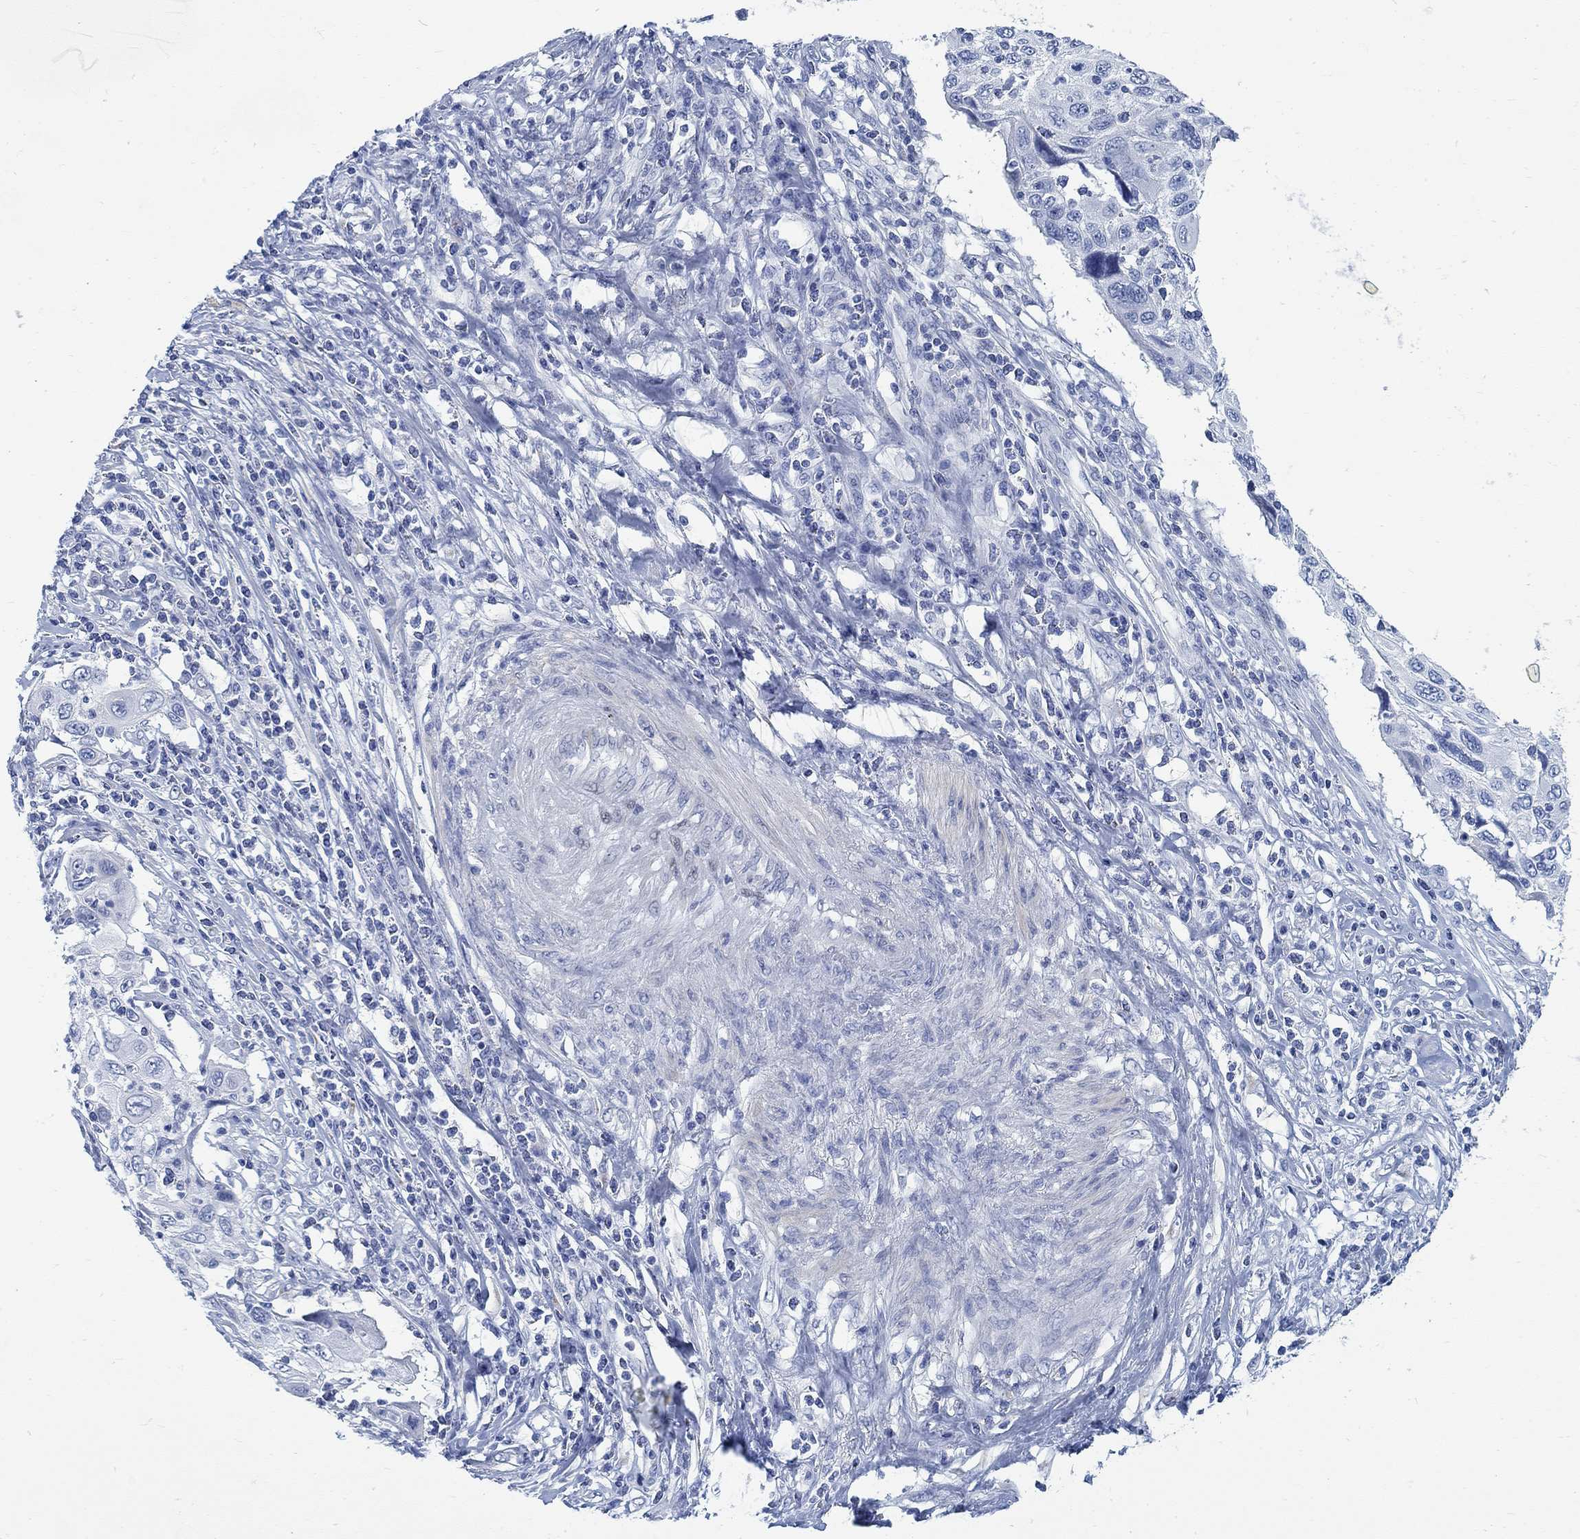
{"staining": {"intensity": "negative", "quantity": "none", "location": "none"}, "tissue": "cervical cancer", "cell_type": "Tumor cells", "image_type": "cancer", "snomed": [{"axis": "morphology", "description": "Squamous cell carcinoma, NOS"}, {"axis": "topography", "description": "Cervix"}], "caption": "DAB (3,3'-diaminobenzidine) immunohistochemical staining of cervical cancer (squamous cell carcinoma) exhibits no significant positivity in tumor cells. Brightfield microscopy of immunohistochemistry stained with DAB (3,3'-diaminobenzidine) (brown) and hematoxylin (blue), captured at high magnification.", "gene": "RBM20", "patient": {"sex": "female", "age": 70}}